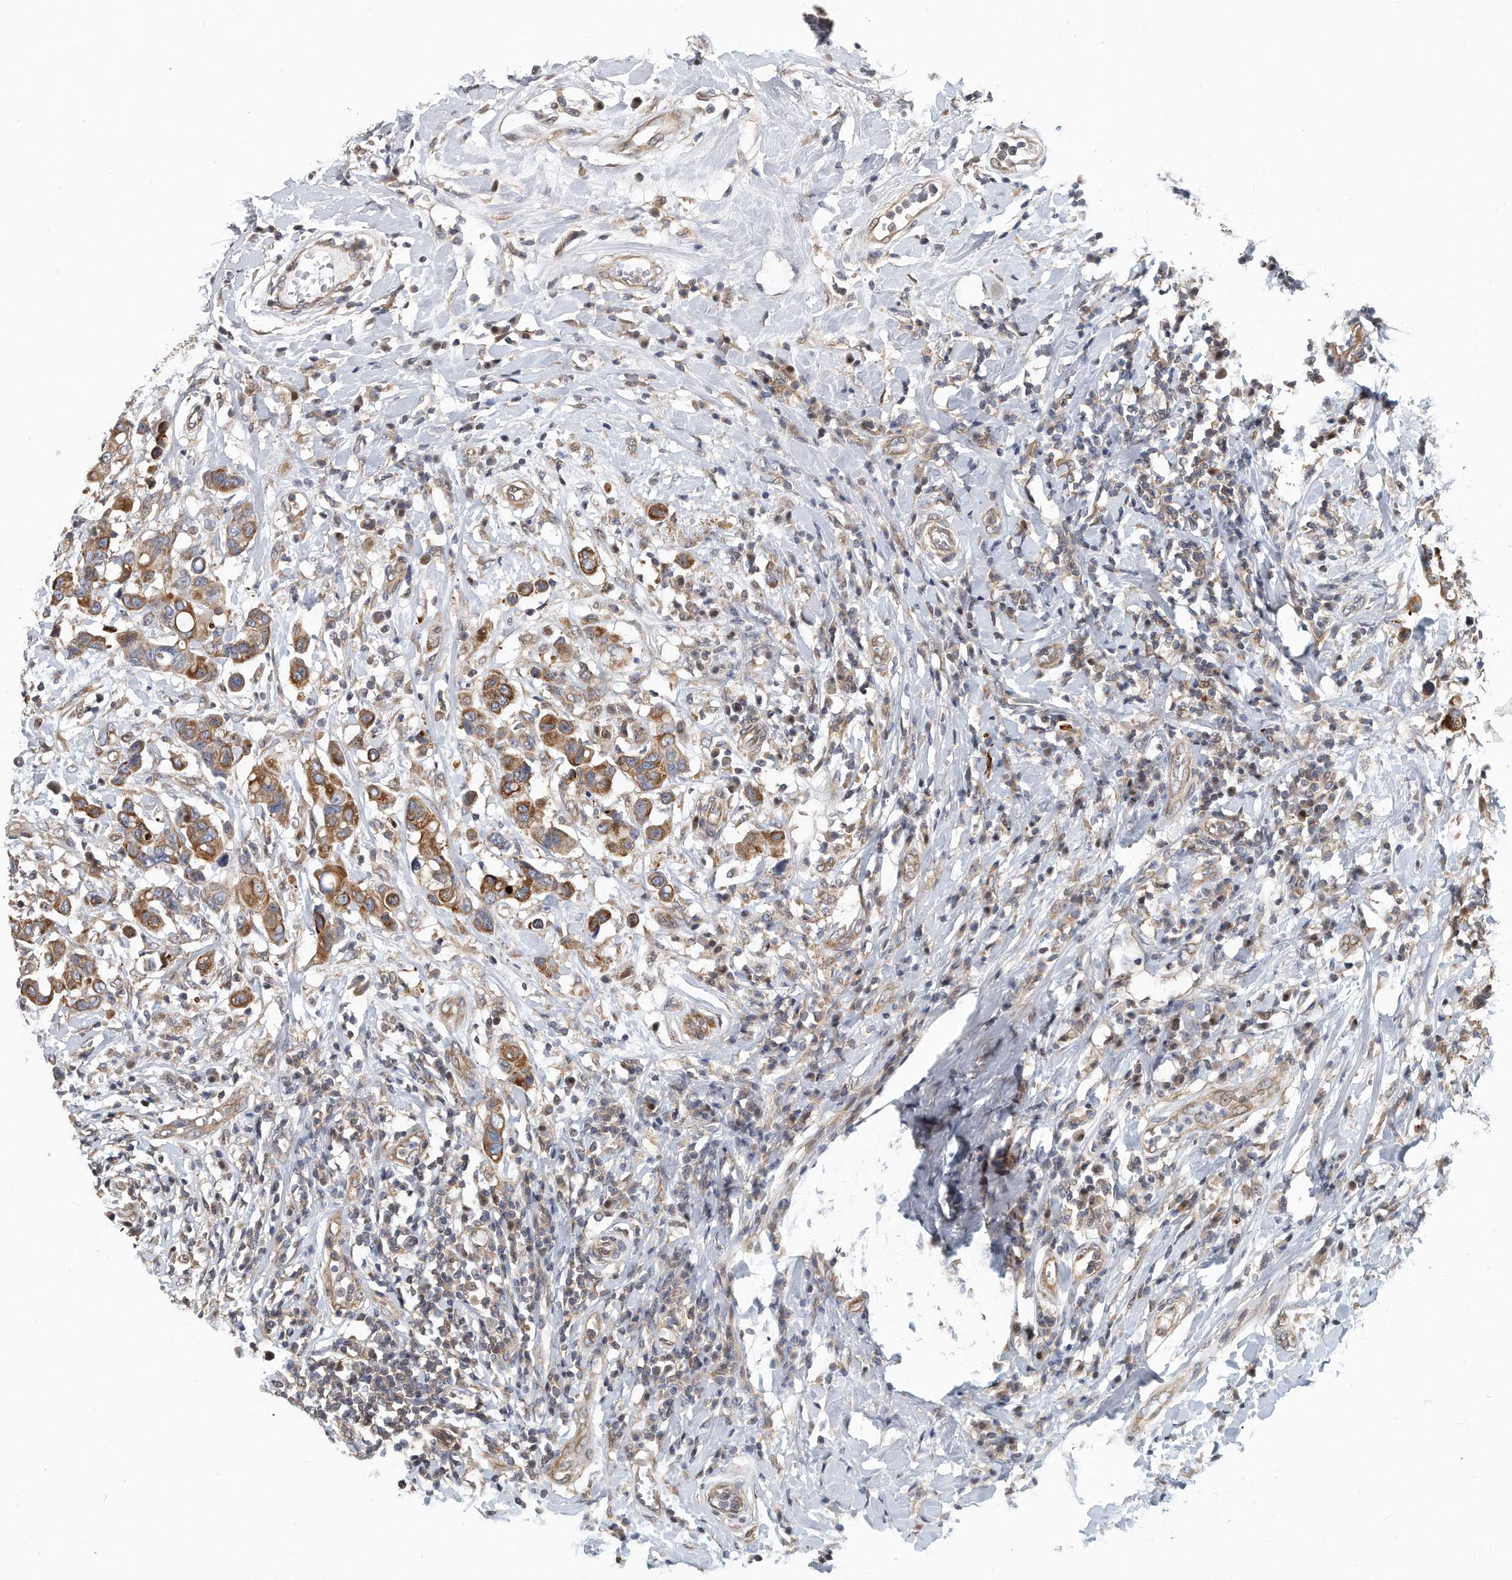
{"staining": {"intensity": "moderate", "quantity": ">75%", "location": "cytoplasmic/membranous"}, "tissue": "breast cancer", "cell_type": "Tumor cells", "image_type": "cancer", "snomed": [{"axis": "morphology", "description": "Duct carcinoma"}, {"axis": "topography", "description": "Breast"}], "caption": "Immunohistochemical staining of breast infiltrating ductal carcinoma shows medium levels of moderate cytoplasmic/membranous positivity in approximately >75% of tumor cells. The staining was performed using DAB (3,3'-diaminobenzidine), with brown indicating positive protein expression. Nuclei are stained blue with hematoxylin.", "gene": "PCDH8", "patient": {"sex": "female", "age": 27}}